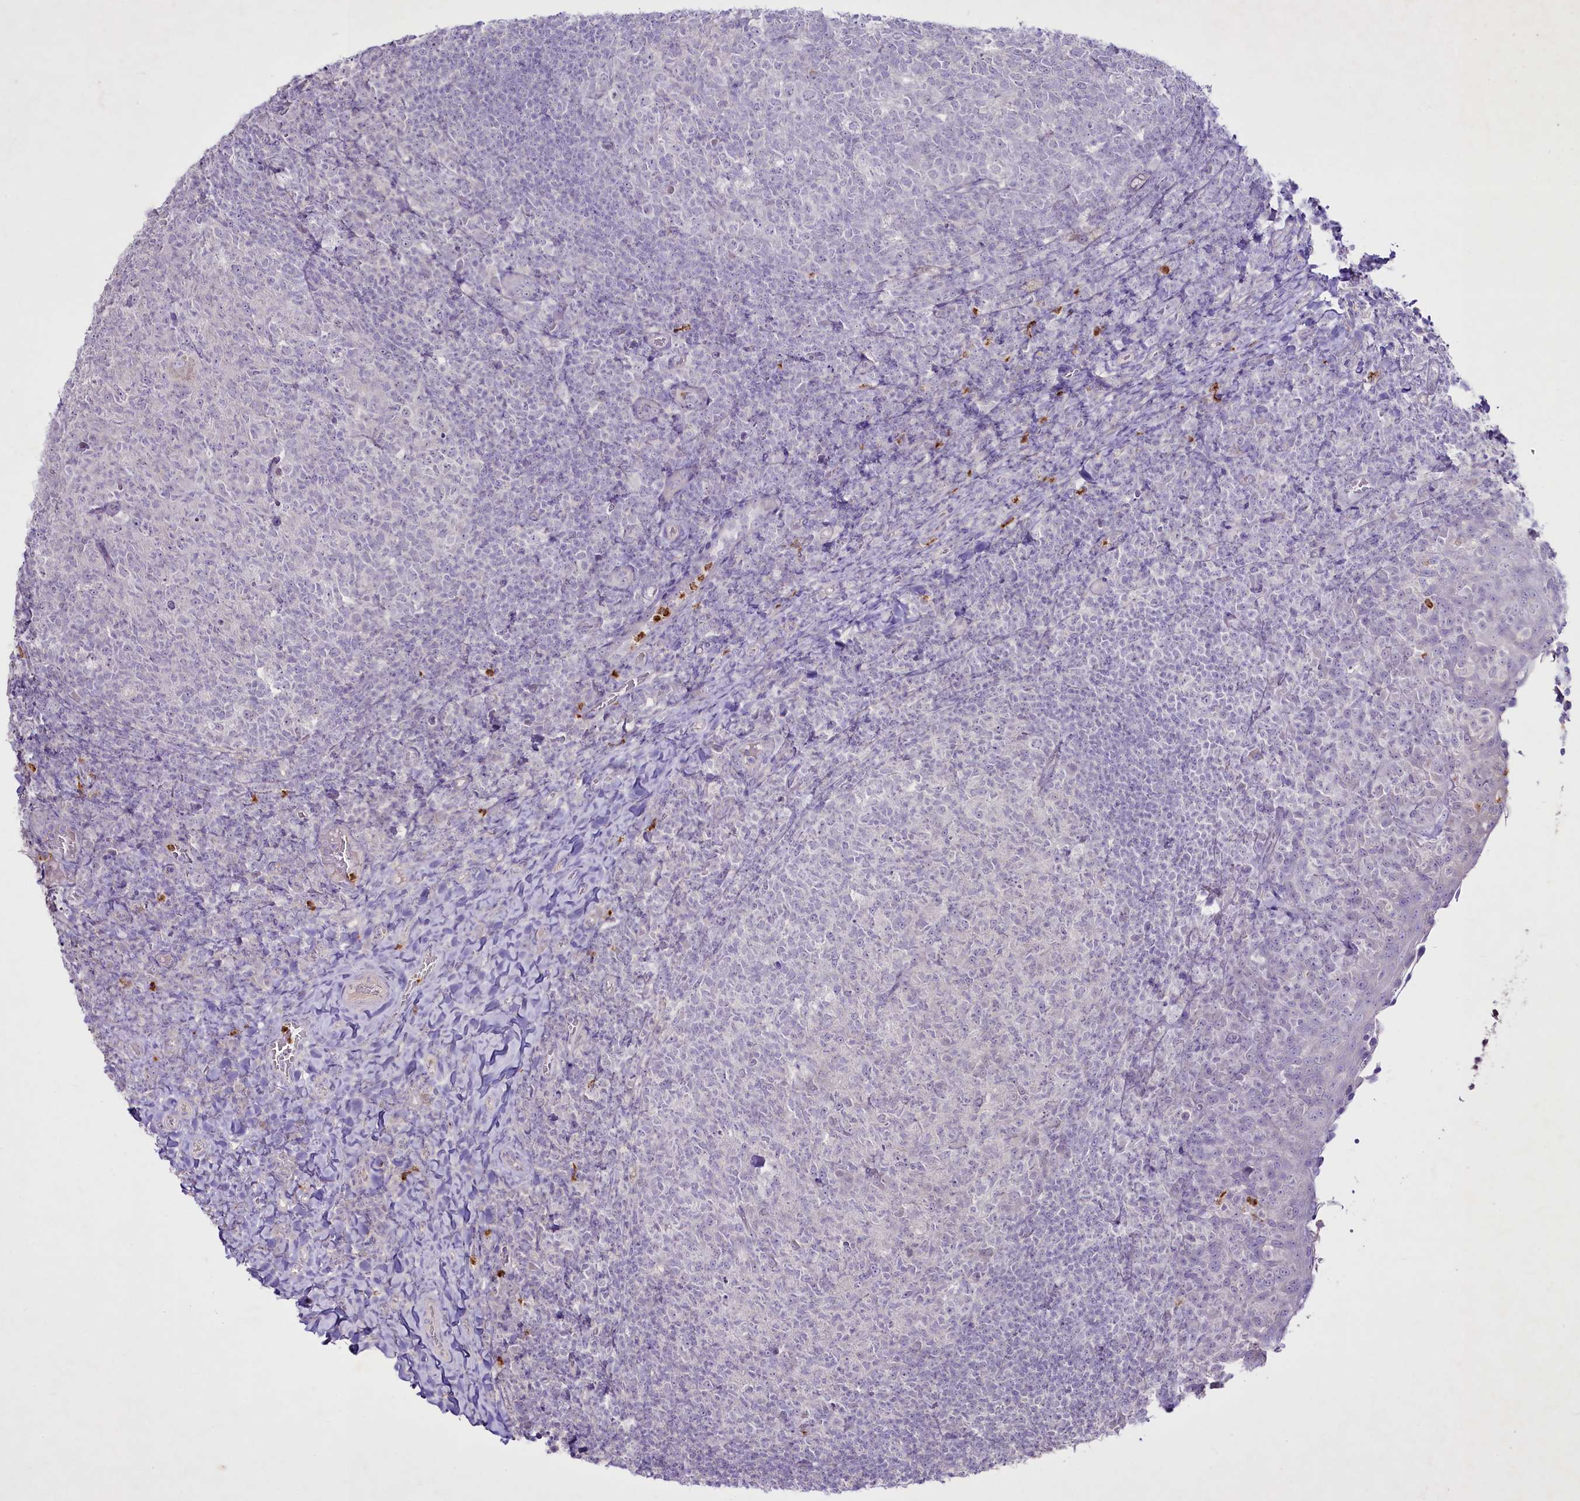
{"staining": {"intensity": "negative", "quantity": "none", "location": "none"}, "tissue": "tonsil", "cell_type": "Germinal center cells", "image_type": "normal", "snomed": [{"axis": "morphology", "description": "Normal tissue, NOS"}, {"axis": "topography", "description": "Tonsil"}], "caption": "Immunohistochemistry (IHC) micrograph of unremarkable tonsil: tonsil stained with DAB (3,3'-diaminobenzidine) reveals no significant protein positivity in germinal center cells. (DAB (3,3'-diaminobenzidine) immunohistochemistry with hematoxylin counter stain).", "gene": "FAM209B", "patient": {"sex": "female", "age": 10}}